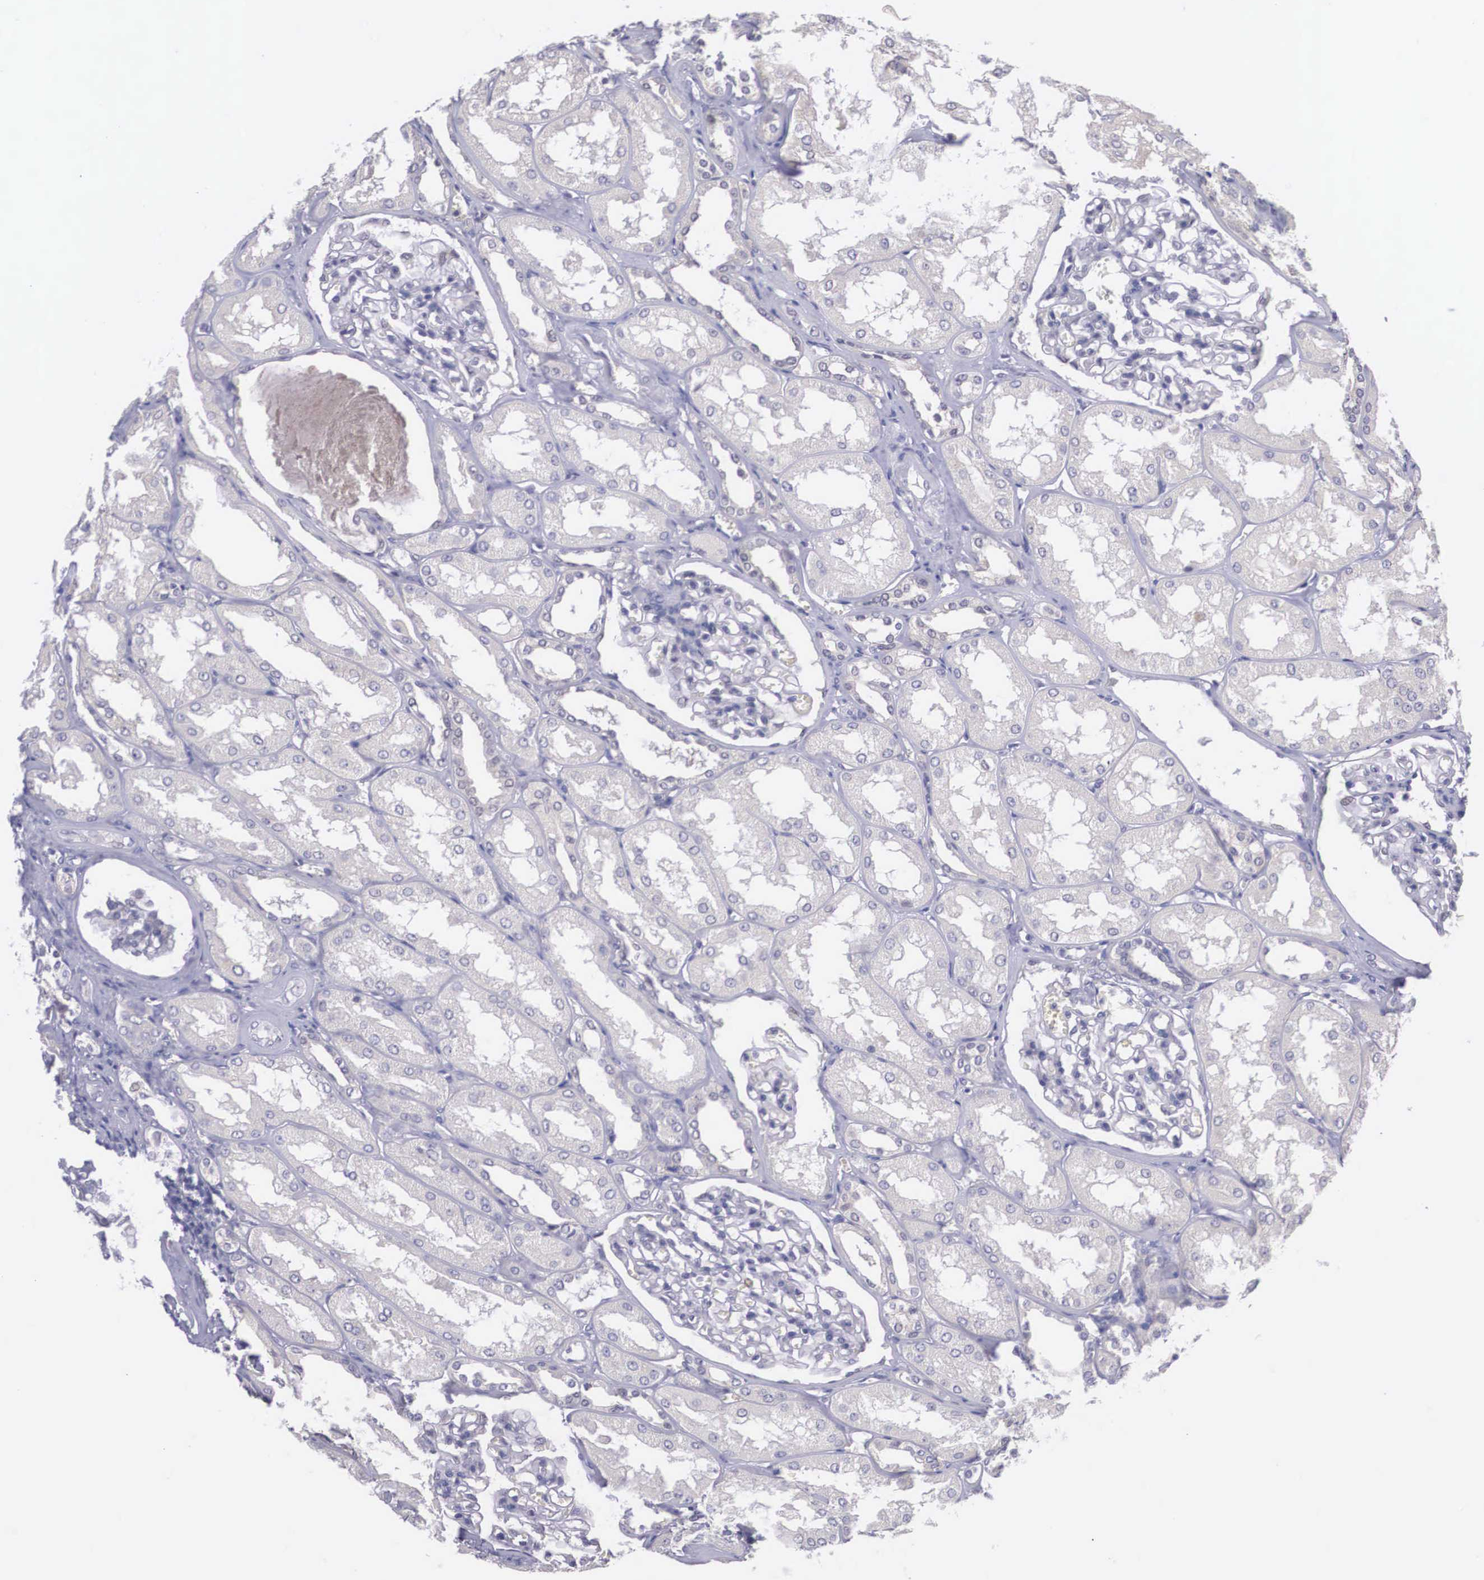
{"staining": {"intensity": "negative", "quantity": "none", "location": "none"}, "tissue": "kidney", "cell_type": "Cells in glomeruli", "image_type": "normal", "snomed": [{"axis": "morphology", "description": "Normal tissue, NOS"}, {"axis": "topography", "description": "Kidney"}], "caption": "DAB (3,3'-diaminobenzidine) immunohistochemical staining of unremarkable kidney shows no significant expression in cells in glomeruli.", "gene": "NINL", "patient": {"sex": "male", "age": 61}}